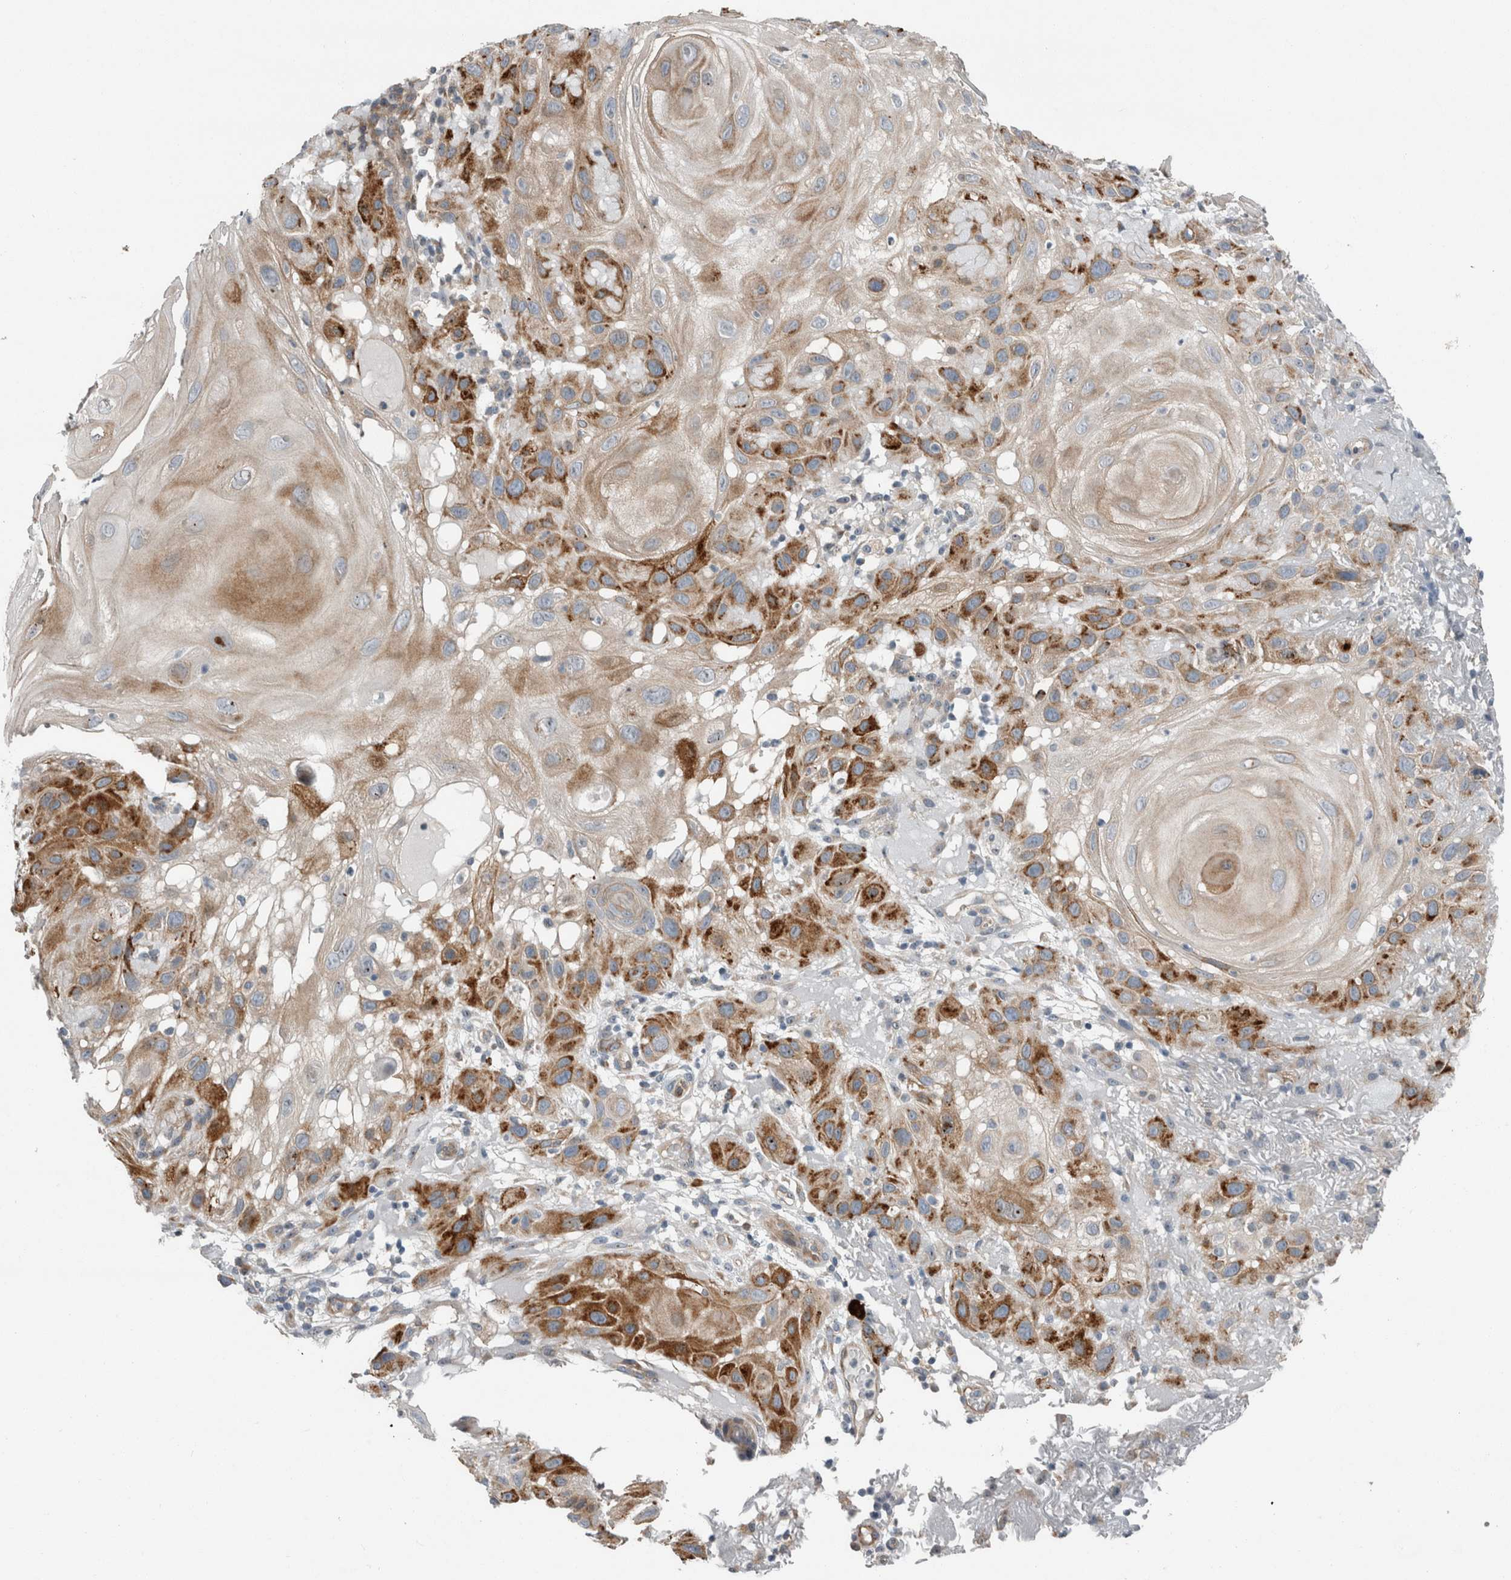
{"staining": {"intensity": "moderate", "quantity": "25%-75%", "location": "cytoplasmic/membranous"}, "tissue": "skin cancer", "cell_type": "Tumor cells", "image_type": "cancer", "snomed": [{"axis": "morphology", "description": "Squamous cell carcinoma, NOS"}, {"axis": "topography", "description": "Skin"}], "caption": "Approximately 25%-75% of tumor cells in human skin cancer (squamous cell carcinoma) demonstrate moderate cytoplasmic/membranous protein expression as visualized by brown immunohistochemical staining.", "gene": "USP25", "patient": {"sex": "female", "age": 96}}